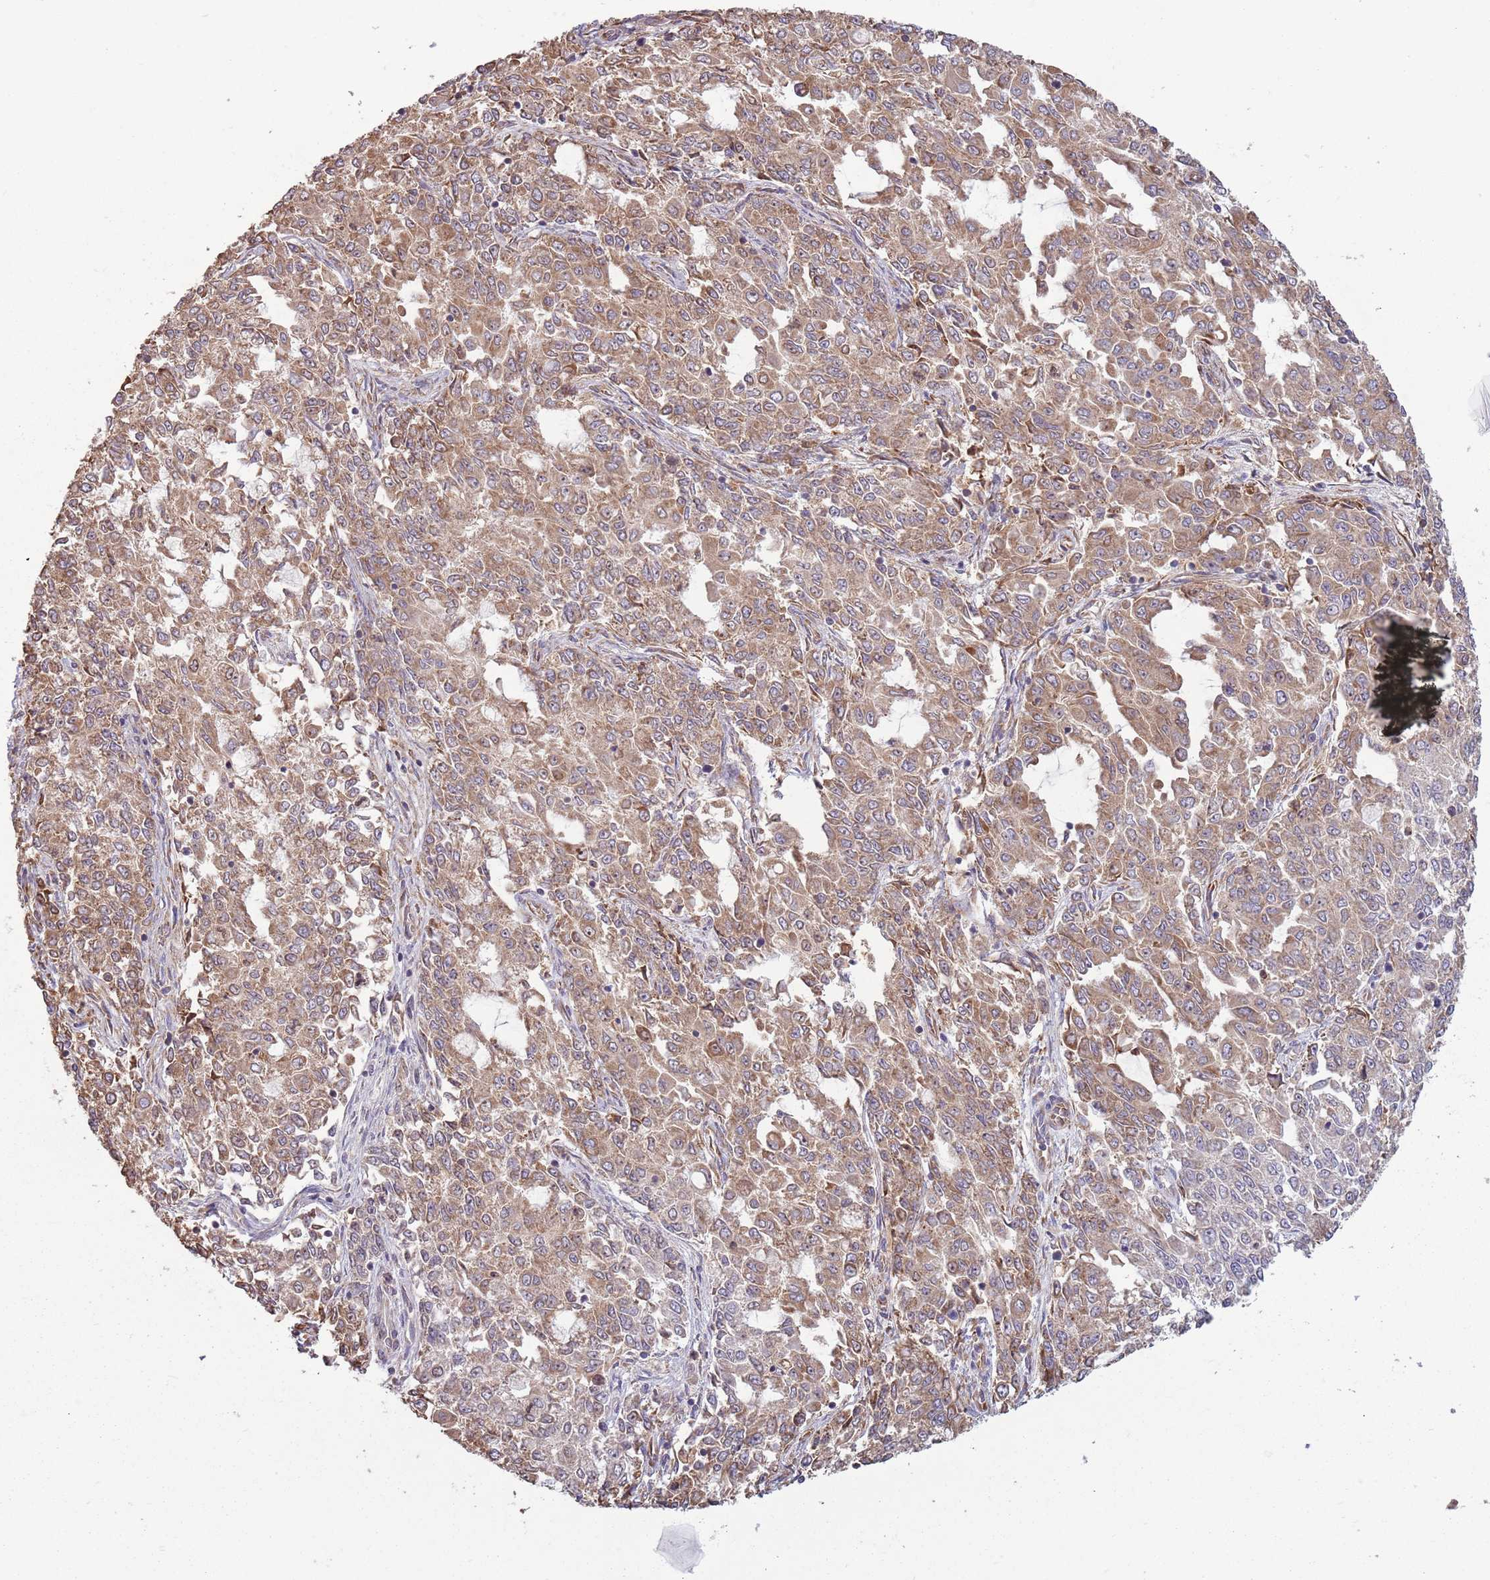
{"staining": {"intensity": "moderate", "quantity": ">75%", "location": "cytoplasmic/membranous"}, "tissue": "endometrial cancer", "cell_type": "Tumor cells", "image_type": "cancer", "snomed": [{"axis": "morphology", "description": "Adenocarcinoma, NOS"}, {"axis": "topography", "description": "Endometrium"}], "caption": "A histopathology image showing moderate cytoplasmic/membranous positivity in approximately >75% of tumor cells in endometrial cancer, as visualized by brown immunohistochemical staining.", "gene": "RPL17-C18orf32", "patient": {"sex": "female", "age": 50}}